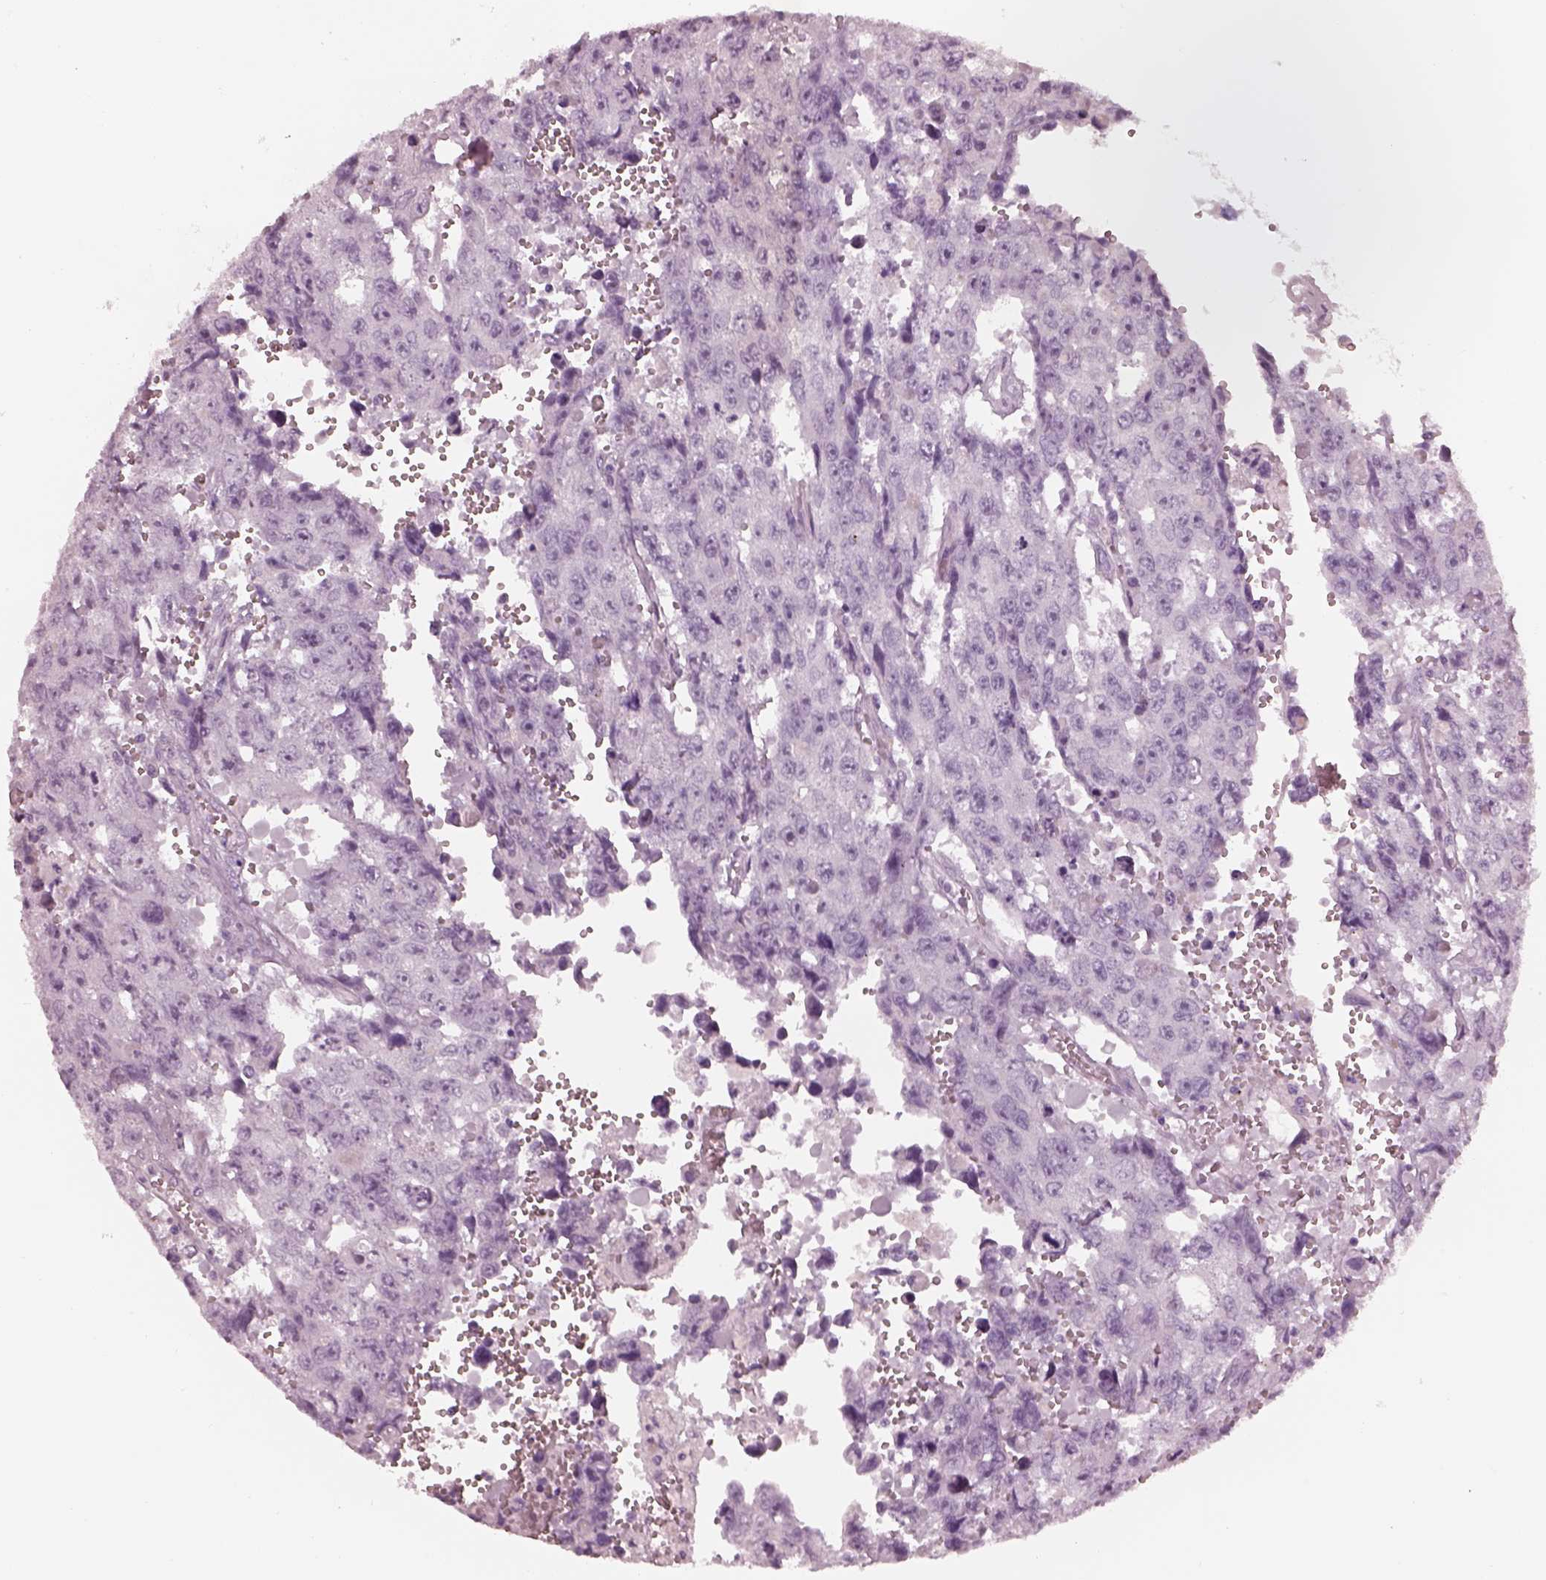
{"staining": {"intensity": "negative", "quantity": "none", "location": "none"}, "tissue": "testis cancer", "cell_type": "Tumor cells", "image_type": "cancer", "snomed": [{"axis": "morphology", "description": "Seminoma, NOS"}, {"axis": "topography", "description": "Testis"}], "caption": "The image shows no staining of tumor cells in testis cancer.", "gene": "RSPH9", "patient": {"sex": "male", "age": 26}}